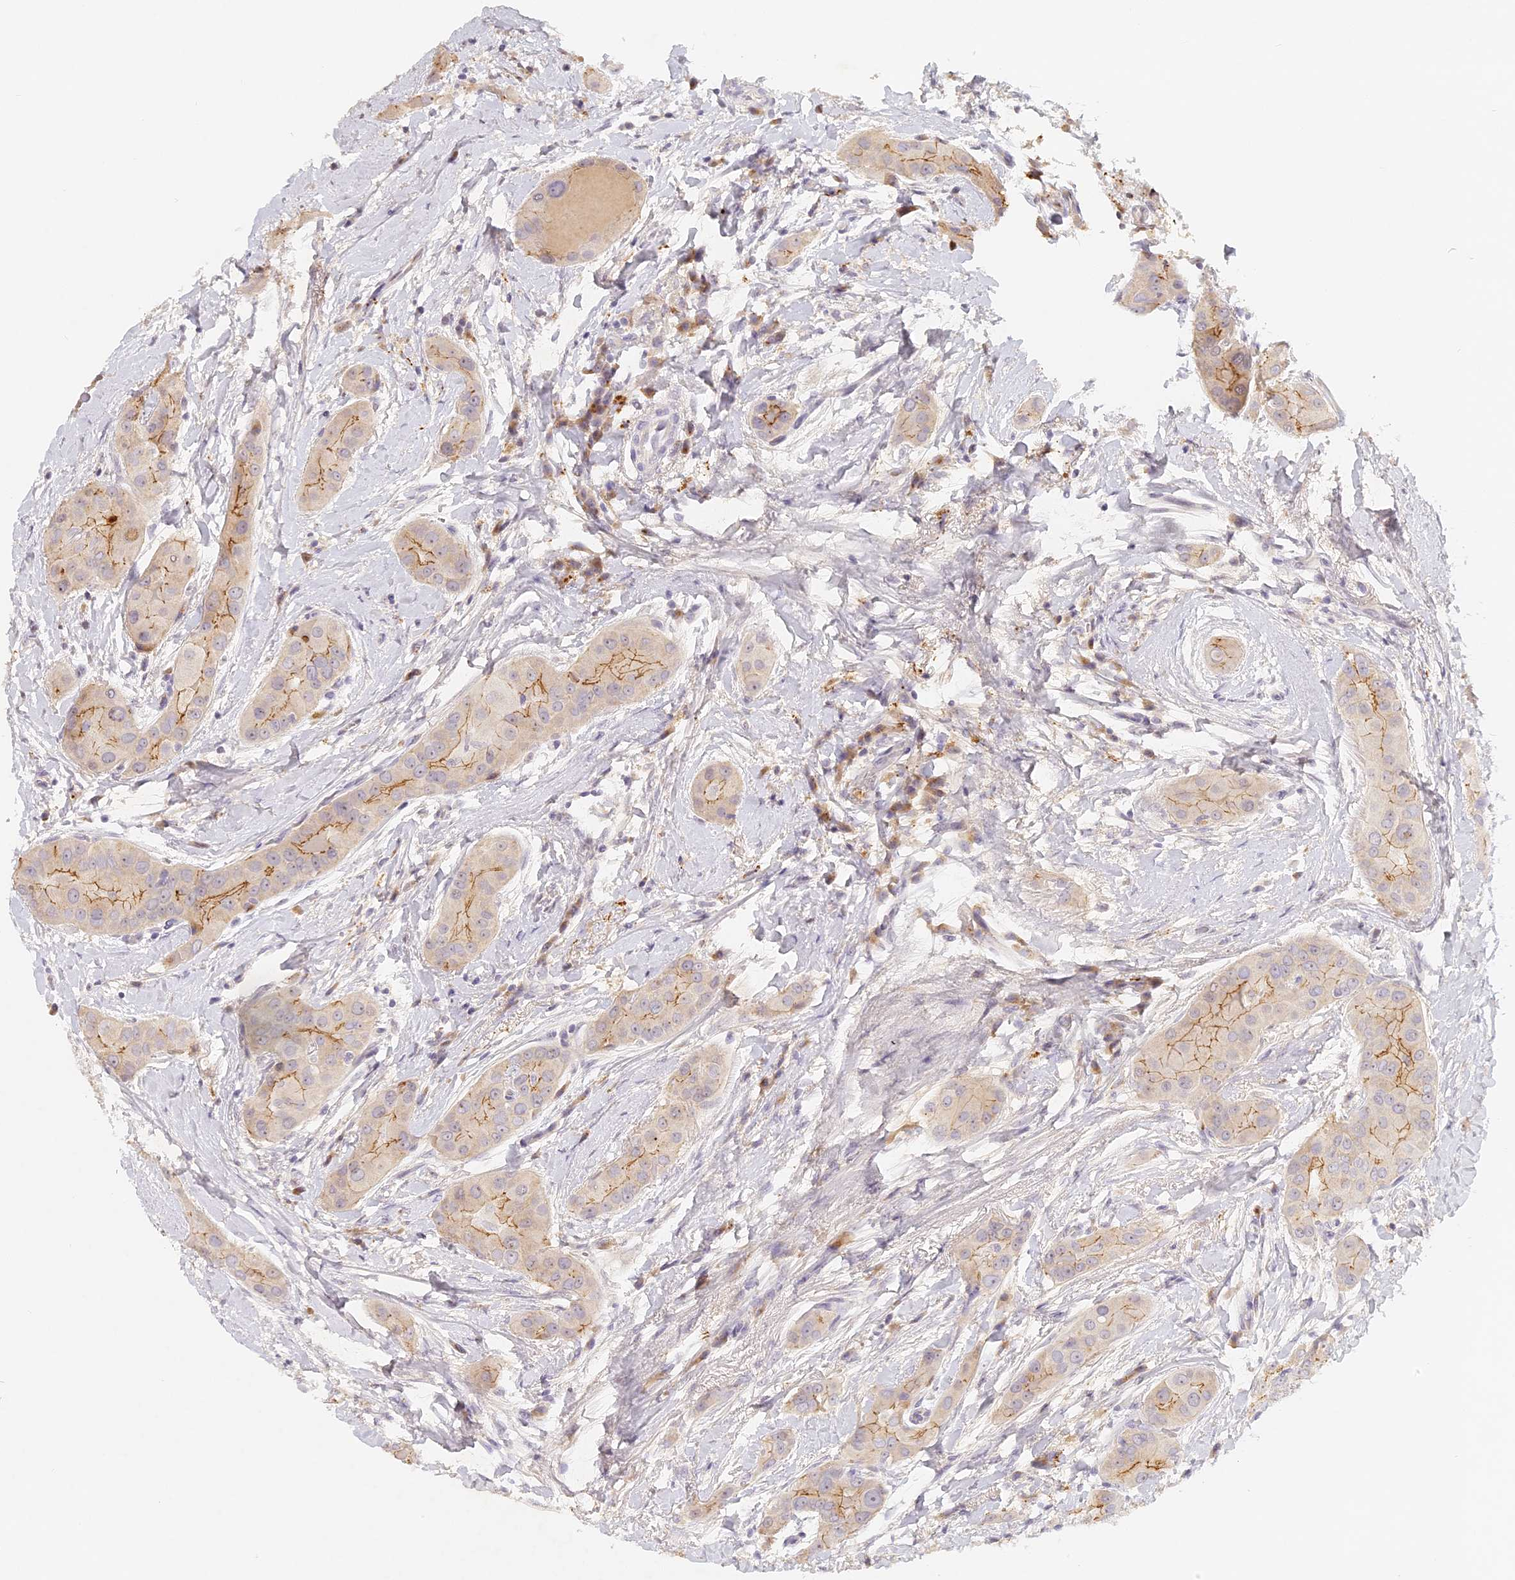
{"staining": {"intensity": "moderate", "quantity": "<25%", "location": "cytoplasmic/membranous"}, "tissue": "thyroid cancer", "cell_type": "Tumor cells", "image_type": "cancer", "snomed": [{"axis": "morphology", "description": "Papillary adenocarcinoma, NOS"}, {"axis": "topography", "description": "Thyroid gland"}], "caption": "Tumor cells exhibit low levels of moderate cytoplasmic/membranous expression in approximately <25% of cells in human papillary adenocarcinoma (thyroid).", "gene": "ELL3", "patient": {"sex": "male", "age": 33}}